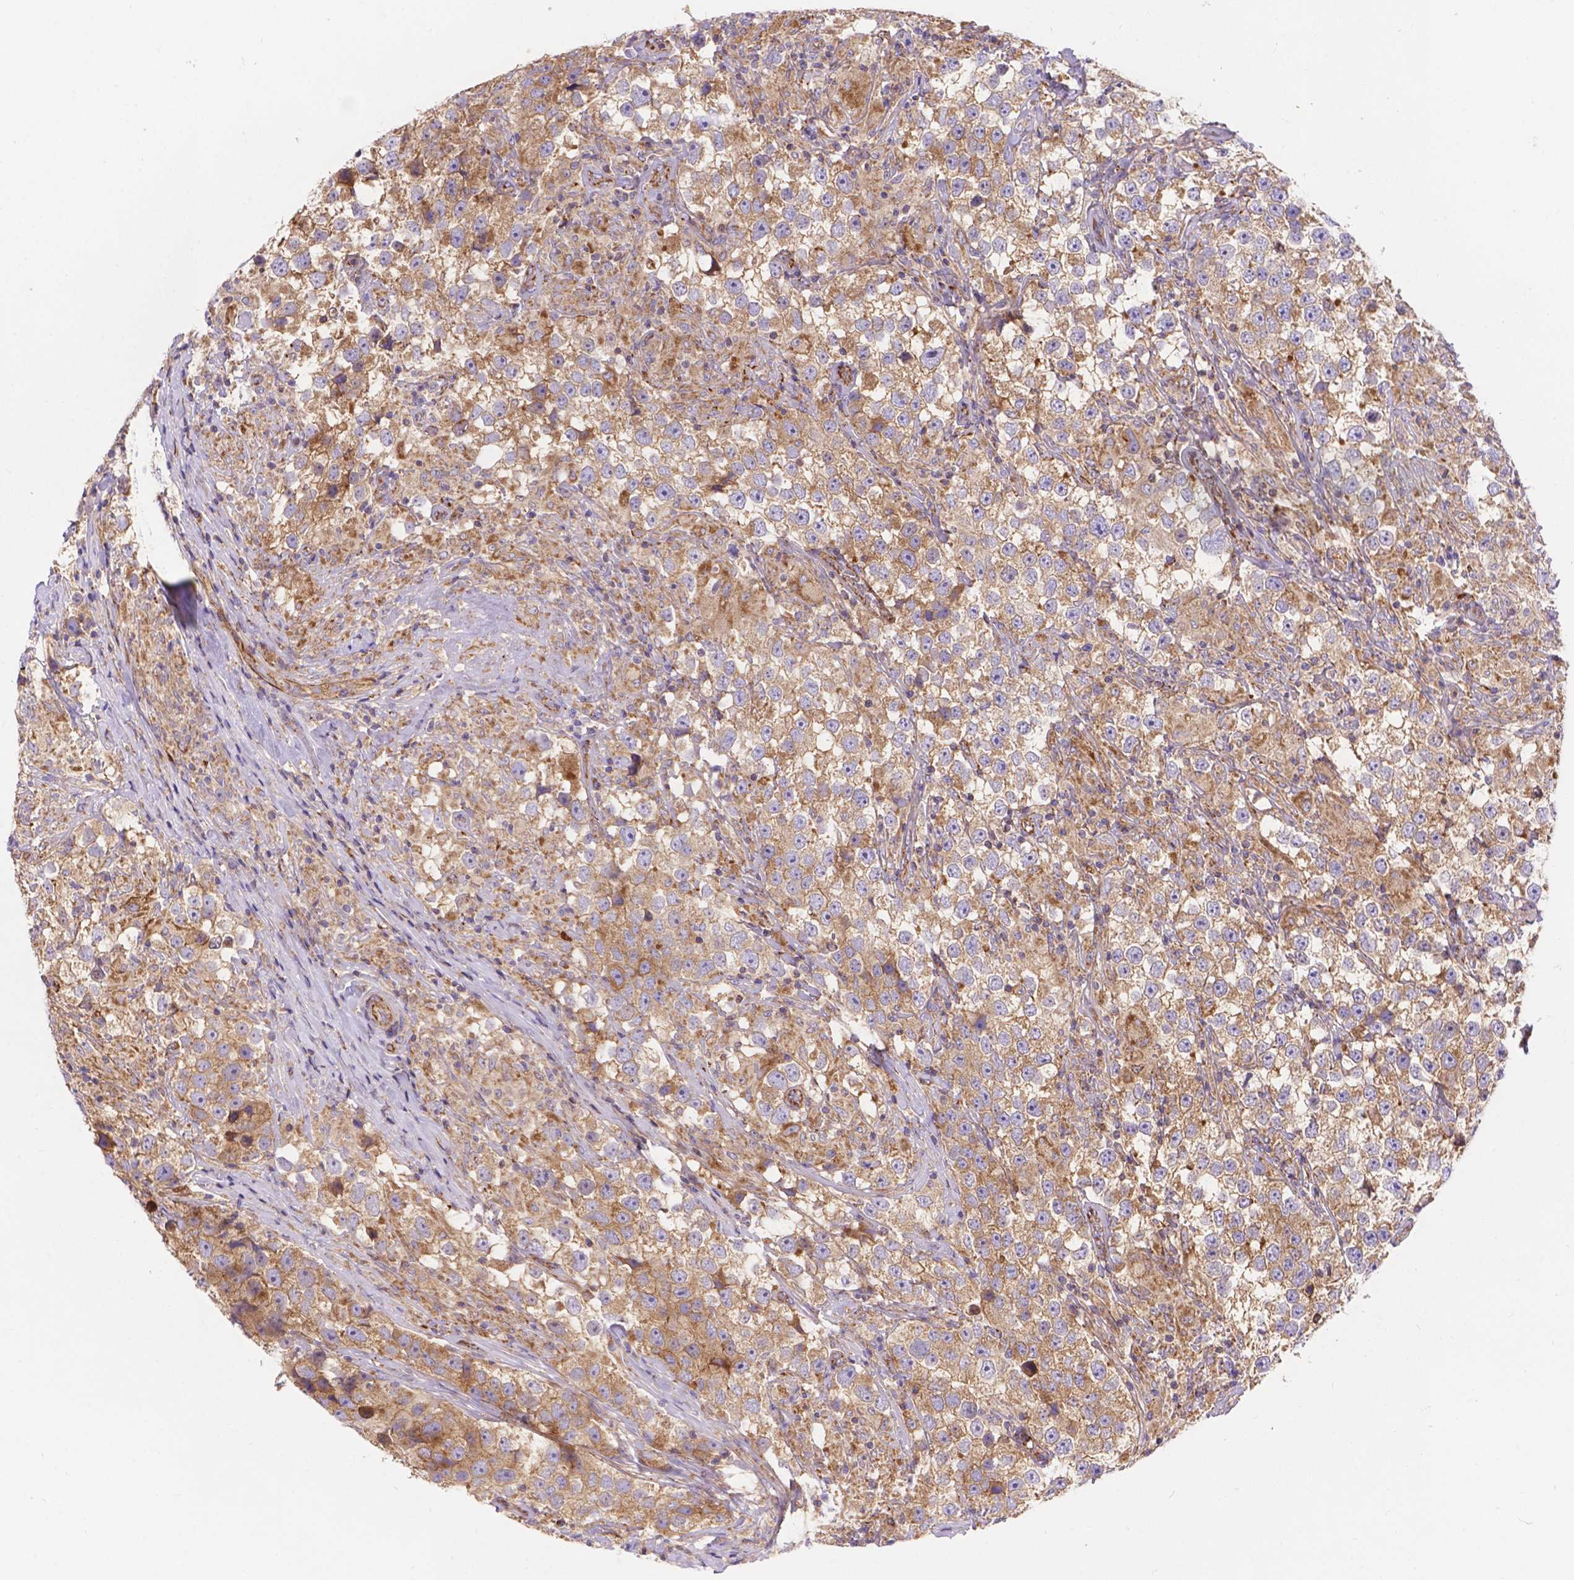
{"staining": {"intensity": "weak", "quantity": ">75%", "location": "cytoplasmic/membranous"}, "tissue": "testis cancer", "cell_type": "Tumor cells", "image_type": "cancer", "snomed": [{"axis": "morphology", "description": "Seminoma, NOS"}, {"axis": "topography", "description": "Testis"}], "caption": "A low amount of weak cytoplasmic/membranous expression is present in approximately >75% of tumor cells in testis cancer tissue.", "gene": "AK3", "patient": {"sex": "male", "age": 46}}